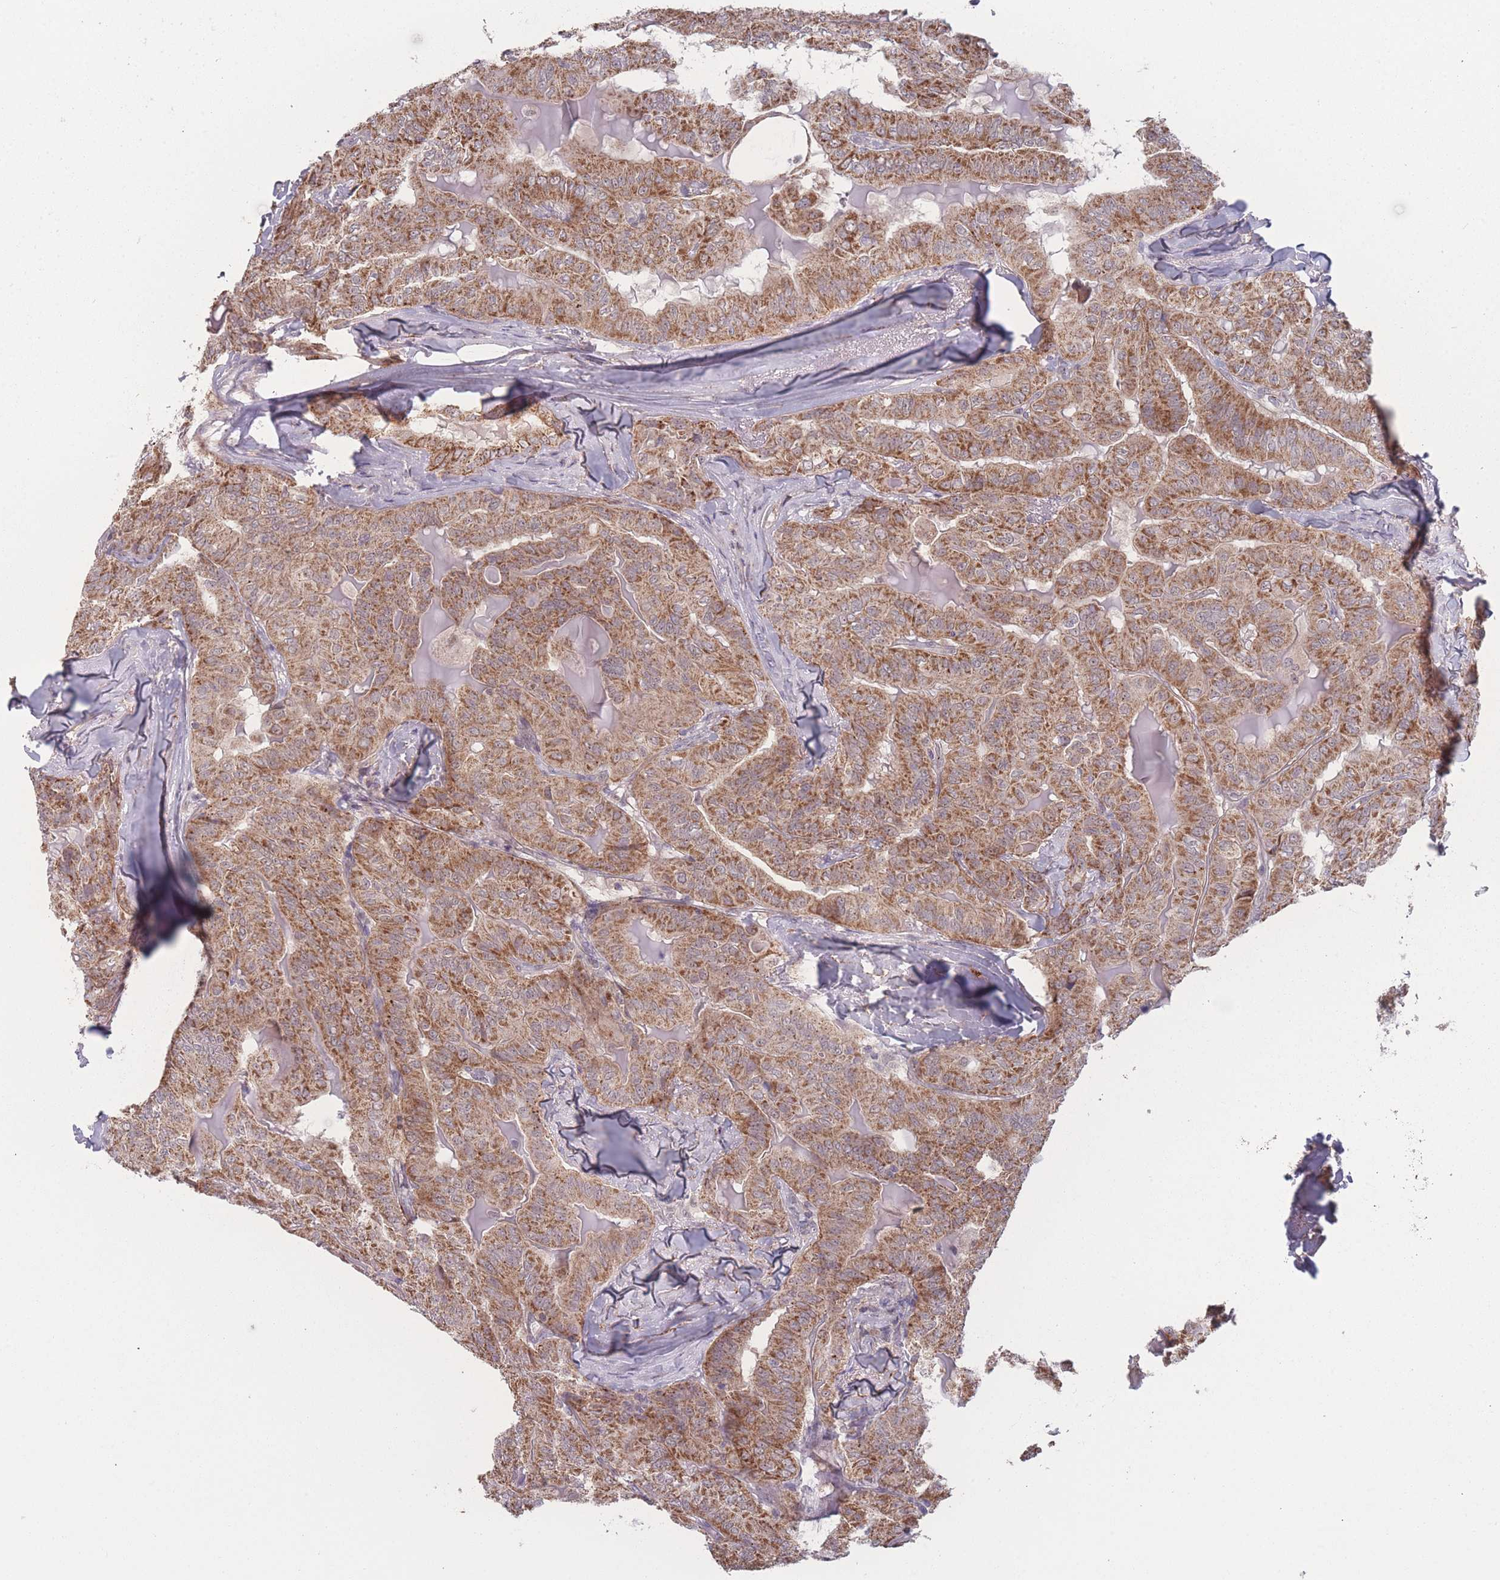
{"staining": {"intensity": "moderate", "quantity": ">75%", "location": "cytoplasmic/membranous"}, "tissue": "thyroid cancer", "cell_type": "Tumor cells", "image_type": "cancer", "snomed": [{"axis": "morphology", "description": "Papillary adenocarcinoma, NOS"}, {"axis": "topography", "description": "Thyroid gland"}], "caption": "Human papillary adenocarcinoma (thyroid) stained with a brown dye reveals moderate cytoplasmic/membranous positive positivity in approximately >75% of tumor cells.", "gene": "TMEM232", "patient": {"sex": "female", "age": 68}}